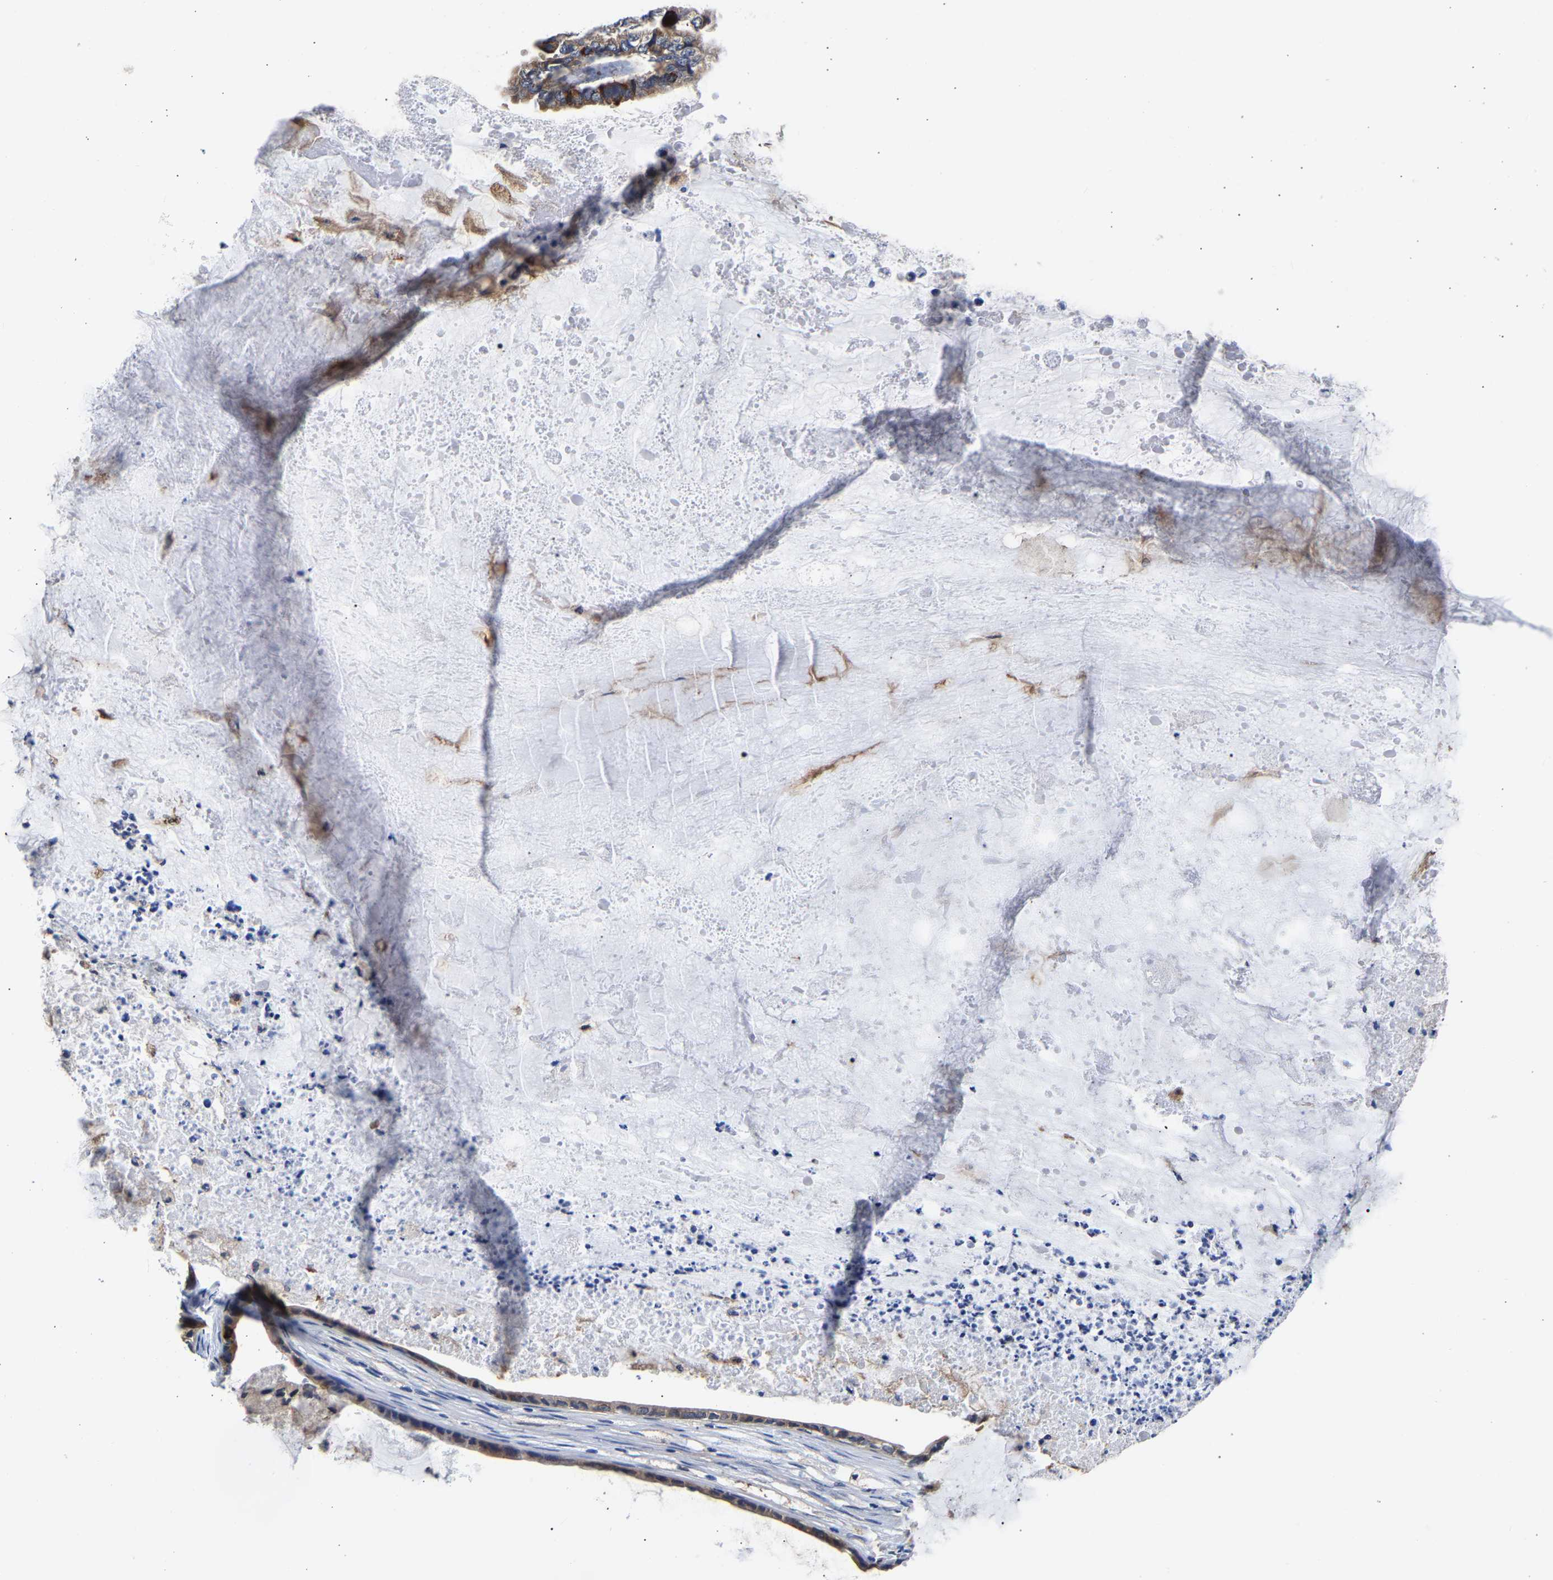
{"staining": {"intensity": "strong", "quantity": "<25%", "location": "cytoplasmic/membranous"}, "tissue": "ovarian cancer", "cell_type": "Tumor cells", "image_type": "cancer", "snomed": [{"axis": "morphology", "description": "Cystadenocarcinoma, mucinous, NOS"}, {"axis": "topography", "description": "Ovary"}], "caption": "Immunohistochemical staining of mucinous cystadenocarcinoma (ovarian) exhibits medium levels of strong cytoplasmic/membranous protein expression in approximately <25% of tumor cells.", "gene": "CCDC6", "patient": {"sex": "female", "age": 80}}